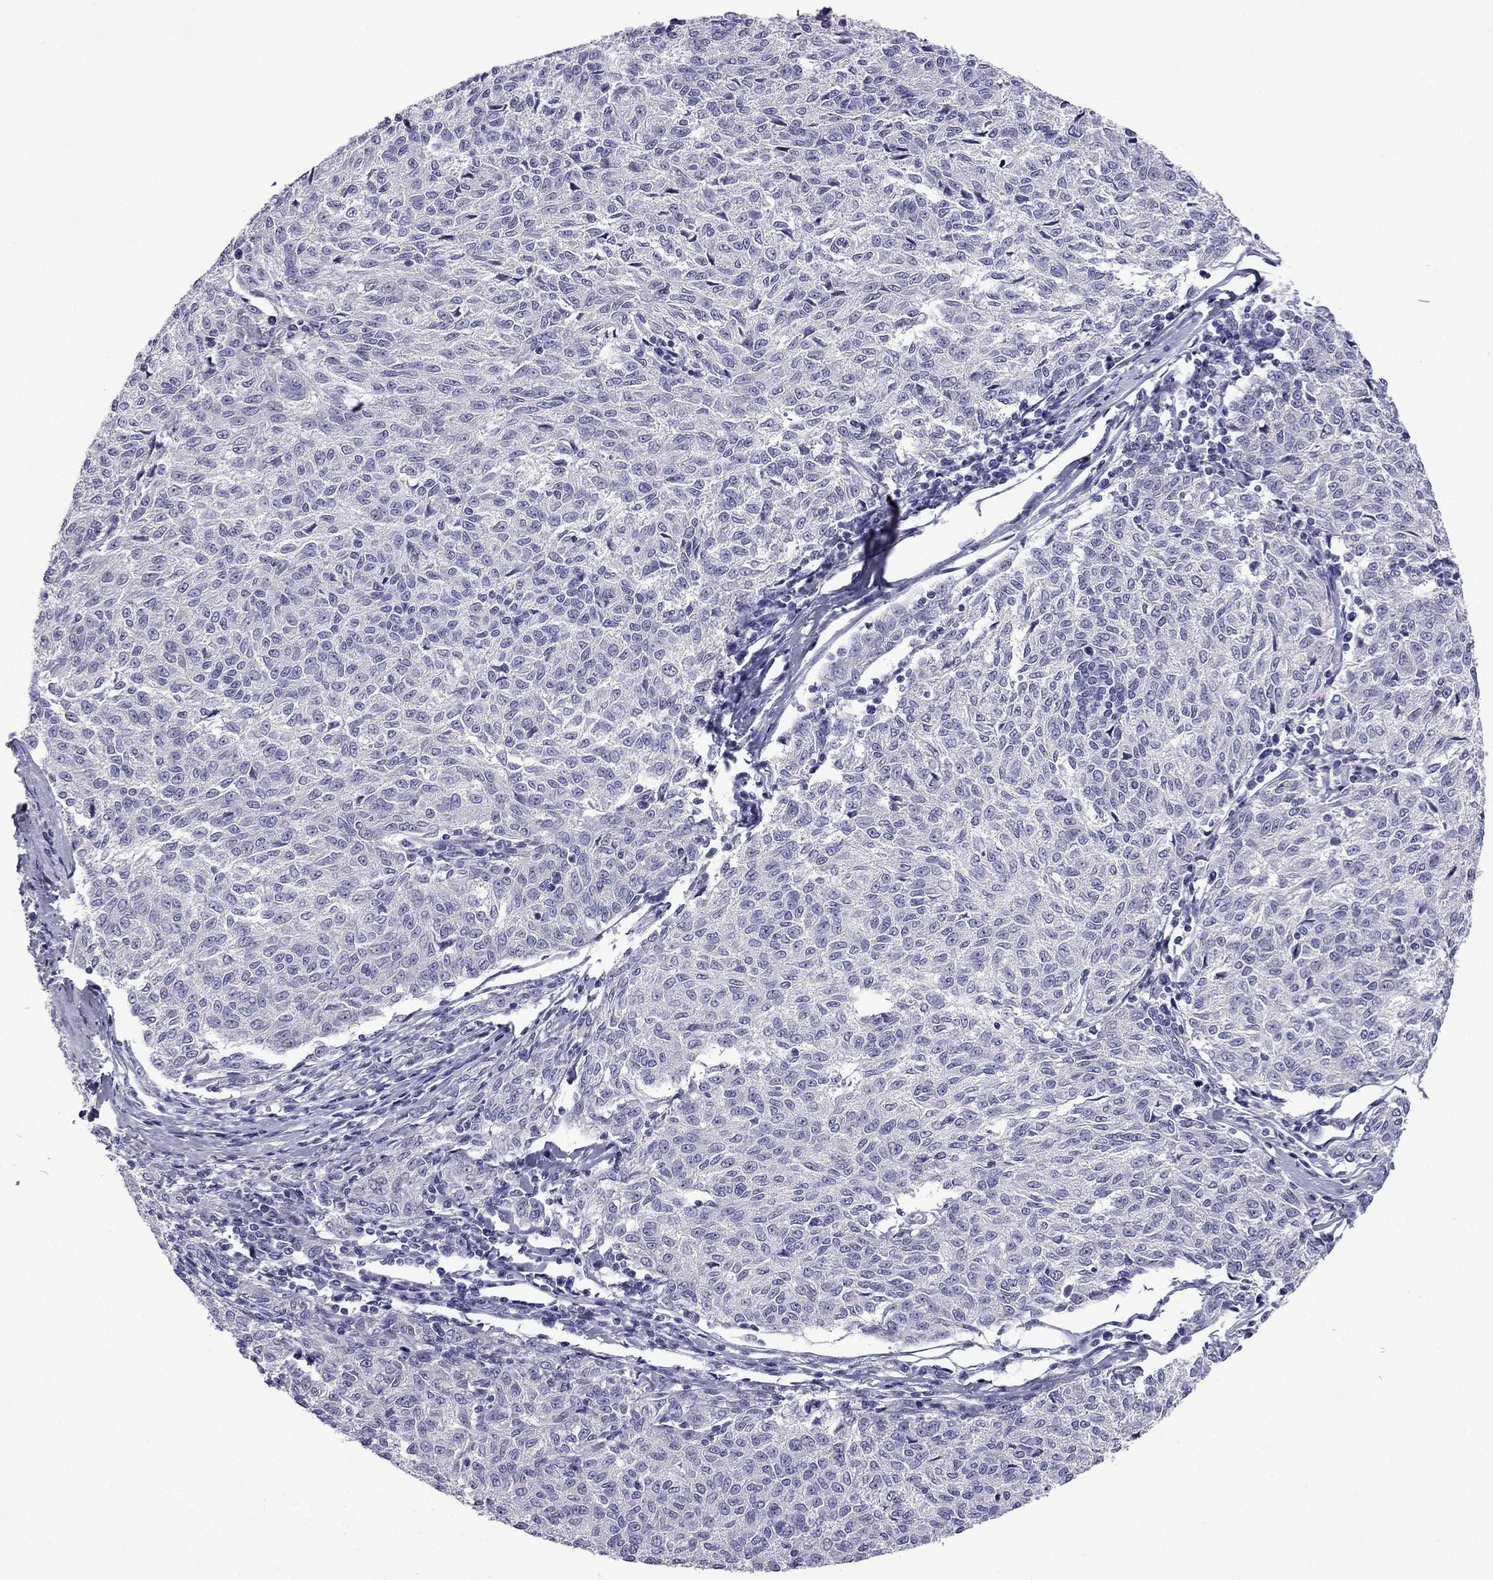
{"staining": {"intensity": "negative", "quantity": "none", "location": "none"}, "tissue": "melanoma", "cell_type": "Tumor cells", "image_type": "cancer", "snomed": [{"axis": "morphology", "description": "Malignant melanoma, NOS"}, {"axis": "topography", "description": "Skin"}], "caption": "IHC image of malignant melanoma stained for a protein (brown), which shows no positivity in tumor cells. (DAB (3,3'-diaminobenzidine) immunohistochemistry (IHC), high magnification).", "gene": "POM121L12", "patient": {"sex": "female", "age": 72}}